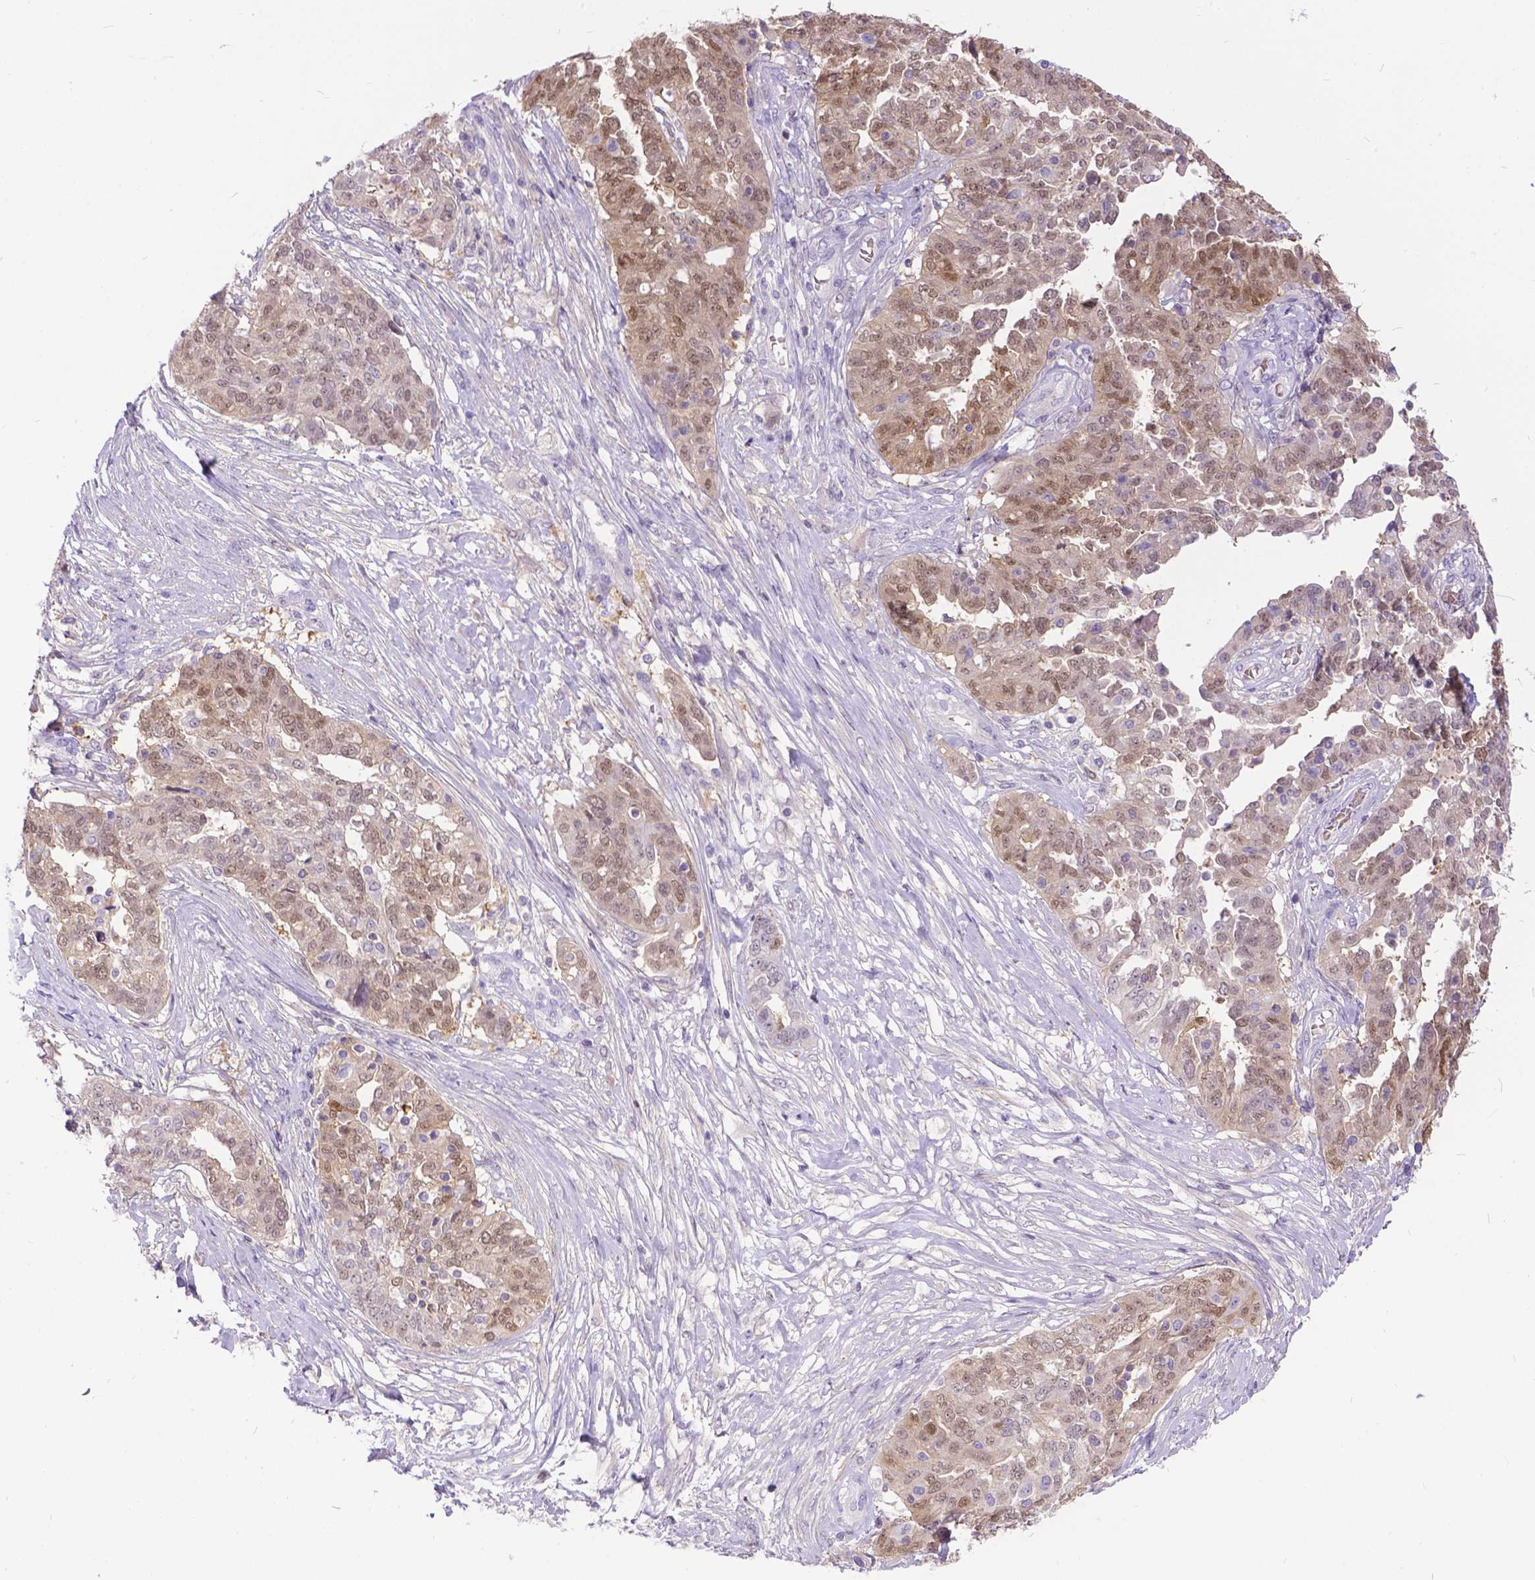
{"staining": {"intensity": "weak", "quantity": ">75%", "location": "cytoplasmic/membranous,nuclear"}, "tissue": "ovarian cancer", "cell_type": "Tumor cells", "image_type": "cancer", "snomed": [{"axis": "morphology", "description": "Cystadenocarcinoma, serous, NOS"}, {"axis": "topography", "description": "Ovary"}], "caption": "Serous cystadenocarcinoma (ovarian) stained for a protein (brown) shows weak cytoplasmic/membranous and nuclear positive staining in about >75% of tumor cells.", "gene": "TMEM169", "patient": {"sex": "female", "age": 67}}